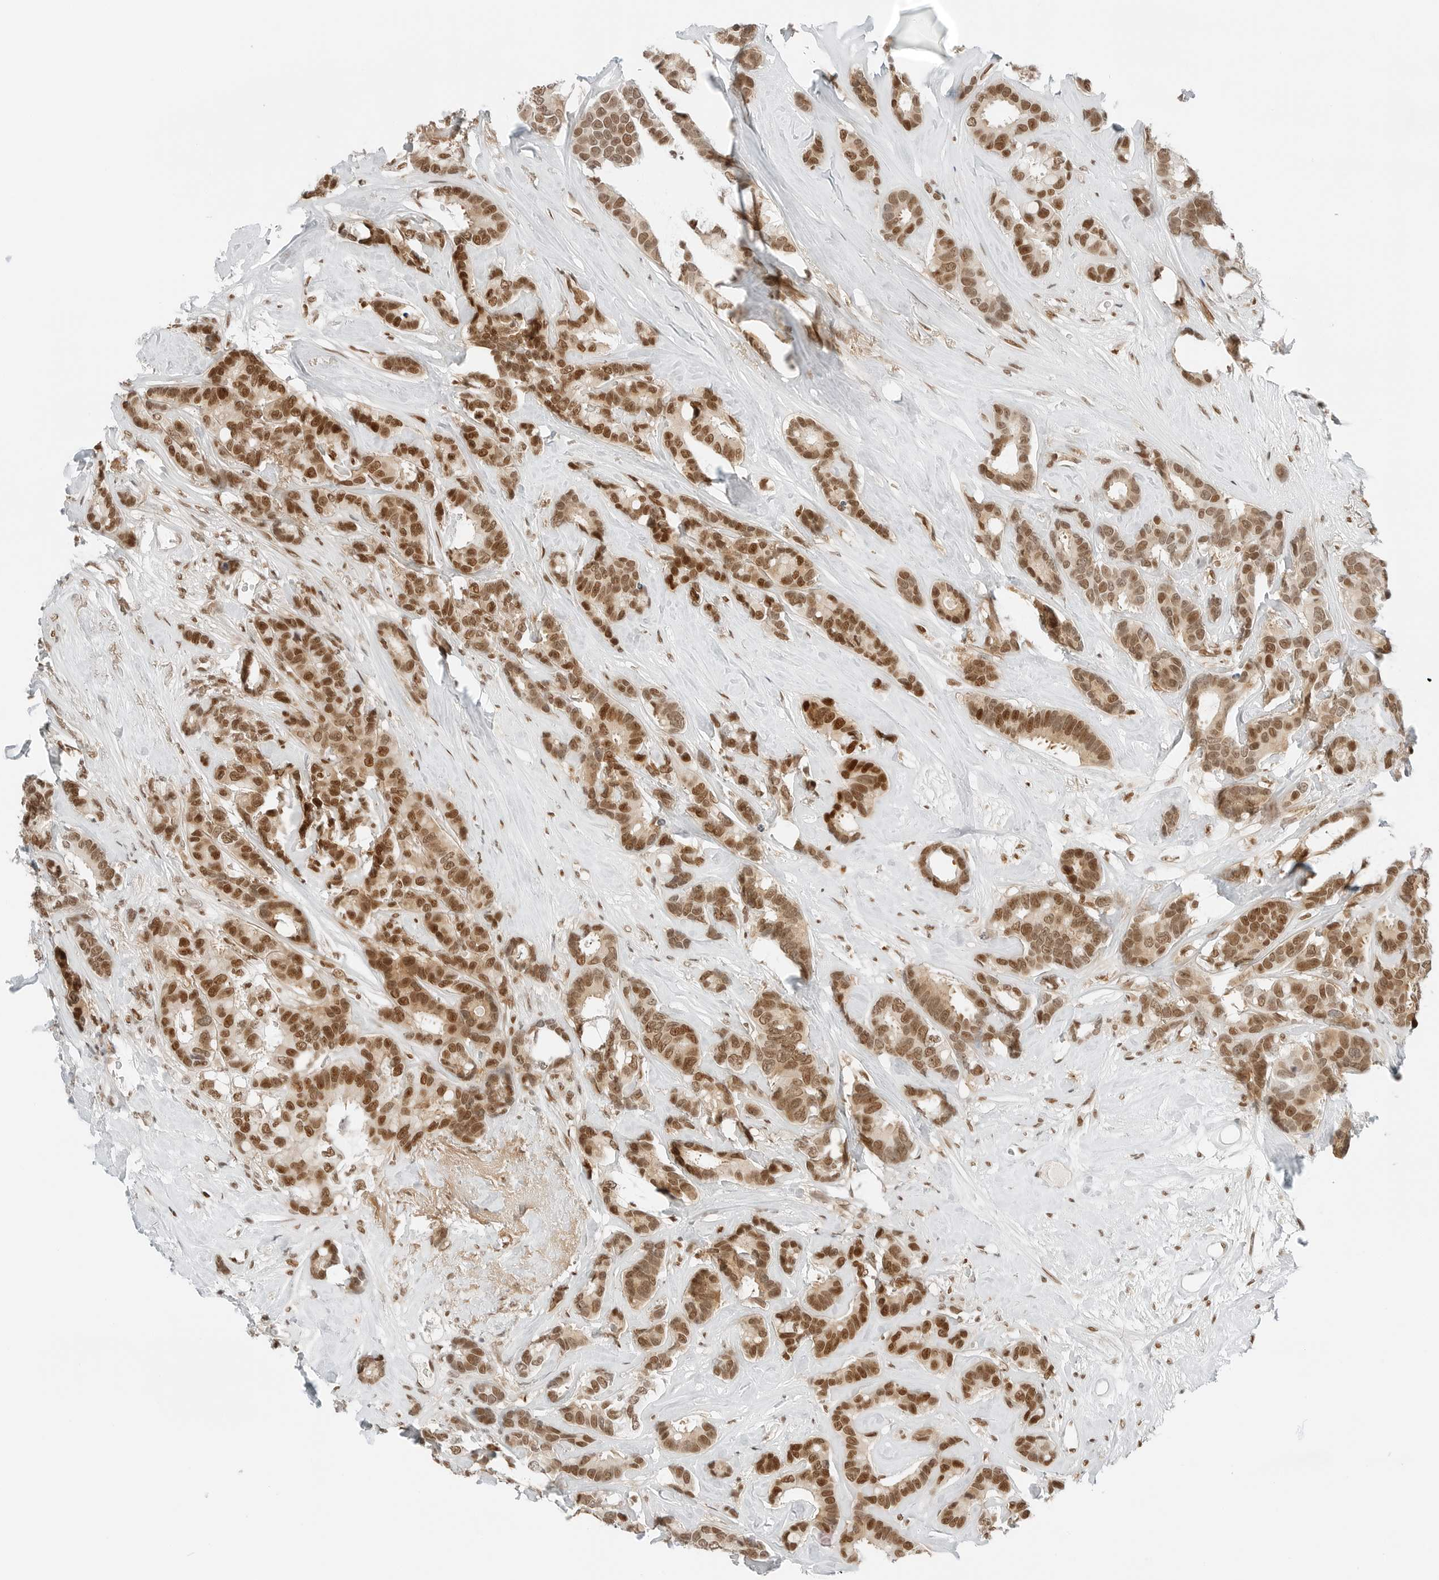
{"staining": {"intensity": "strong", "quantity": ">75%", "location": "nuclear"}, "tissue": "breast cancer", "cell_type": "Tumor cells", "image_type": "cancer", "snomed": [{"axis": "morphology", "description": "Duct carcinoma"}, {"axis": "topography", "description": "Breast"}], "caption": "Immunohistochemistry (IHC) staining of breast cancer, which reveals high levels of strong nuclear expression in about >75% of tumor cells indicating strong nuclear protein positivity. The staining was performed using DAB (brown) for protein detection and nuclei were counterstained in hematoxylin (blue).", "gene": "CRTC2", "patient": {"sex": "female", "age": 87}}